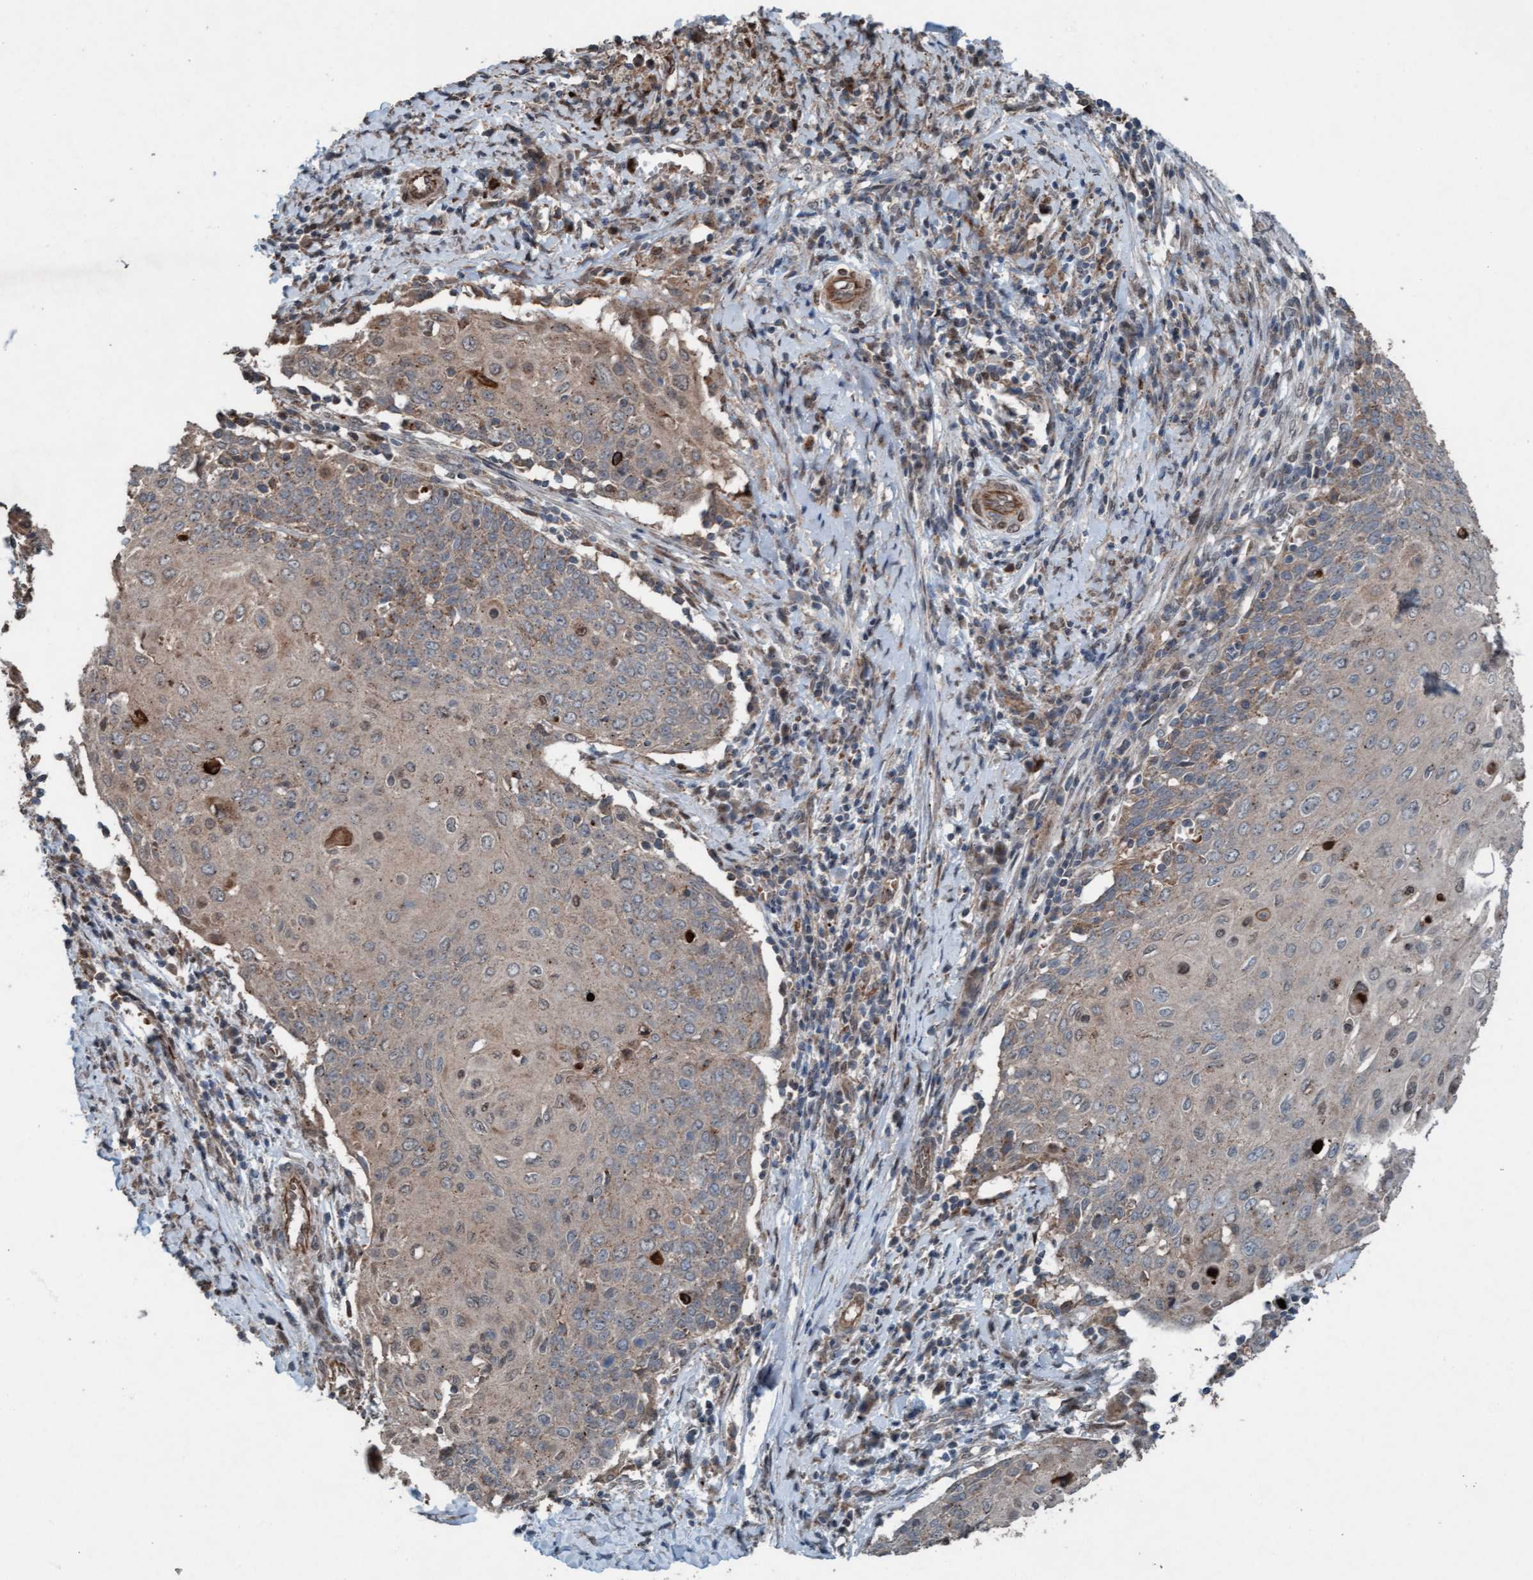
{"staining": {"intensity": "weak", "quantity": ">75%", "location": "cytoplasmic/membranous"}, "tissue": "cervical cancer", "cell_type": "Tumor cells", "image_type": "cancer", "snomed": [{"axis": "morphology", "description": "Squamous cell carcinoma, NOS"}, {"axis": "topography", "description": "Cervix"}], "caption": "The photomicrograph shows a brown stain indicating the presence of a protein in the cytoplasmic/membranous of tumor cells in squamous cell carcinoma (cervical).", "gene": "PLXNB2", "patient": {"sex": "female", "age": 39}}